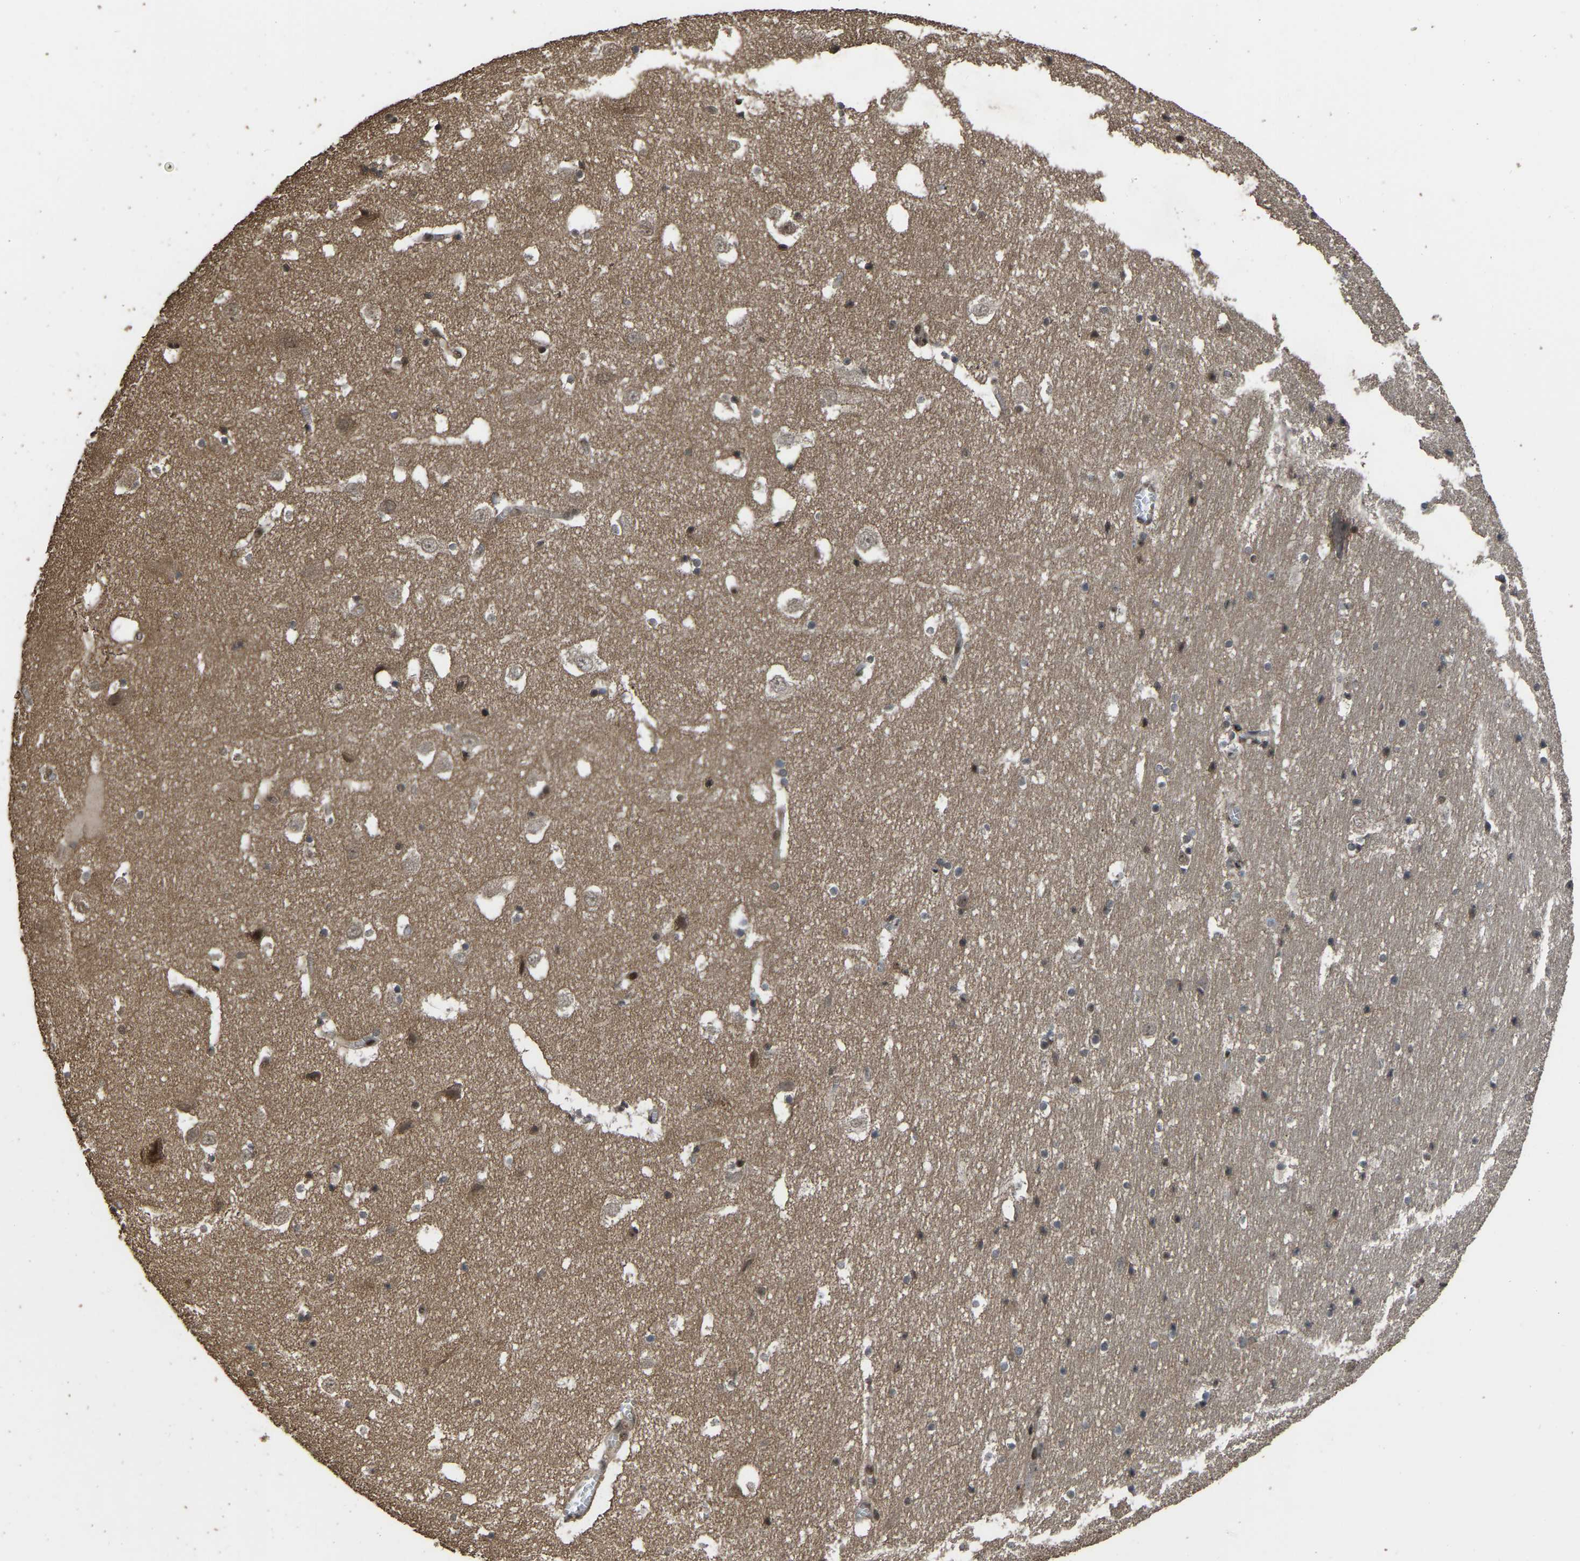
{"staining": {"intensity": "moderate", "quantity": ">75%", "location": "cytoplasmic/membranous,nuclear"}, "tissue": "hippocampus", "cell_type": "Glial cells", "image_type": "normal", "snomed": [{"axis": "morphology", "description": "Normal tissue, NOS"}, {"axis": "topography", "description": "Hippocampus"}], "caption": "This histopathology image demonstrates normal hippocampus stained with immunohistochemistry to label a protein in brown. The cytoplasmic/membranous,nuclear of glial cells show moderate positivity for the protein. Nuclei are counter-stained blue.", "gene": "ARHGAP23", "patient": {"sex": "male", "age": 45}}